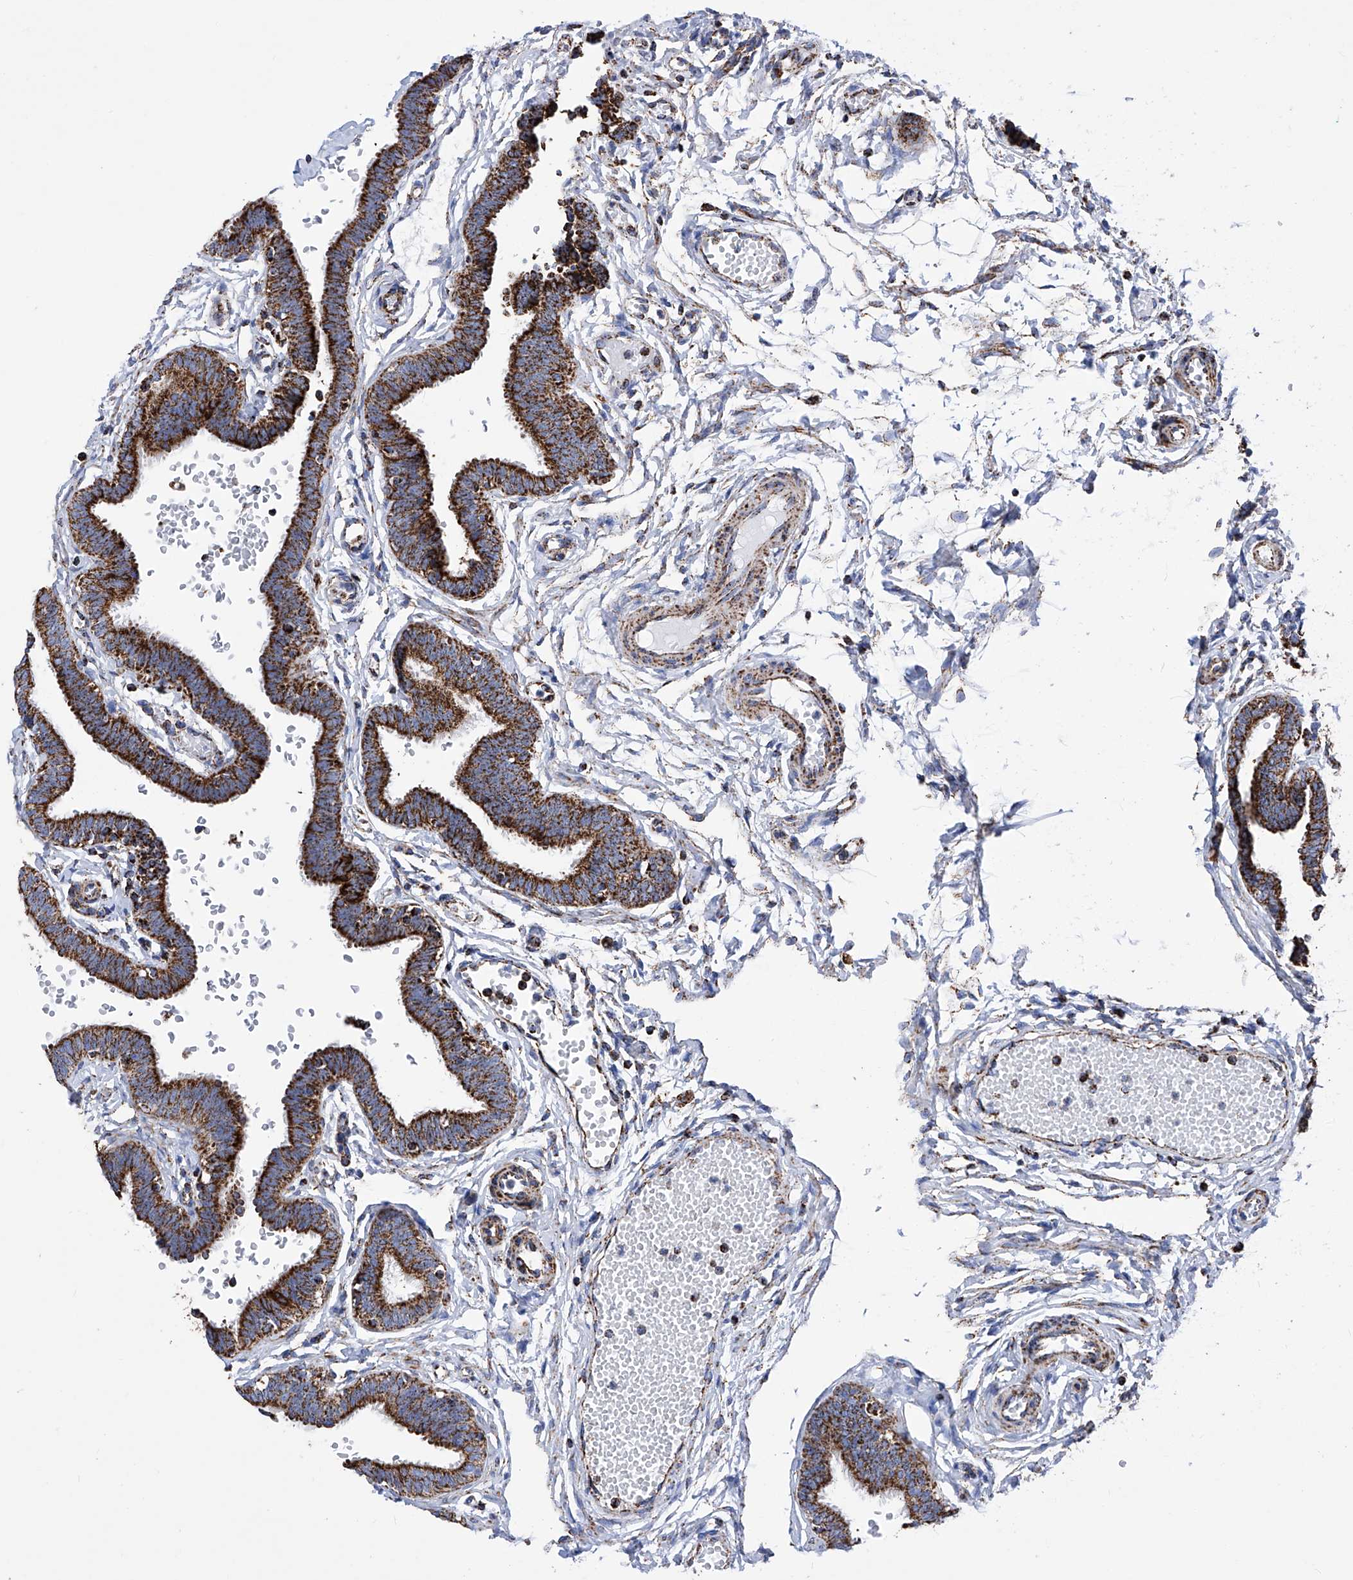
{"staining": {"intensity": "strong", "quantity": ">75%", "location": "cytoplasmic/membranous"}, "tissue": "fallopian tube", "cell_type": "Glandular cells", "image_type": "normal", "snomed": [{"axis": "morphology", "description": "Normal tissue, NOS"}, {"axis": "topography", "description": "Fallopian tube"}, {"axis": "topography", "description": "Ovary"}], "caption": "This is a photomicrograph of immunohistochemistry staining of benign fallopian tube, which shows strong staining in the cytoplasmic/membranous of glandular cells.", "gene": "ATP5PF", "patient": {"sex": "female", "age": 23}}